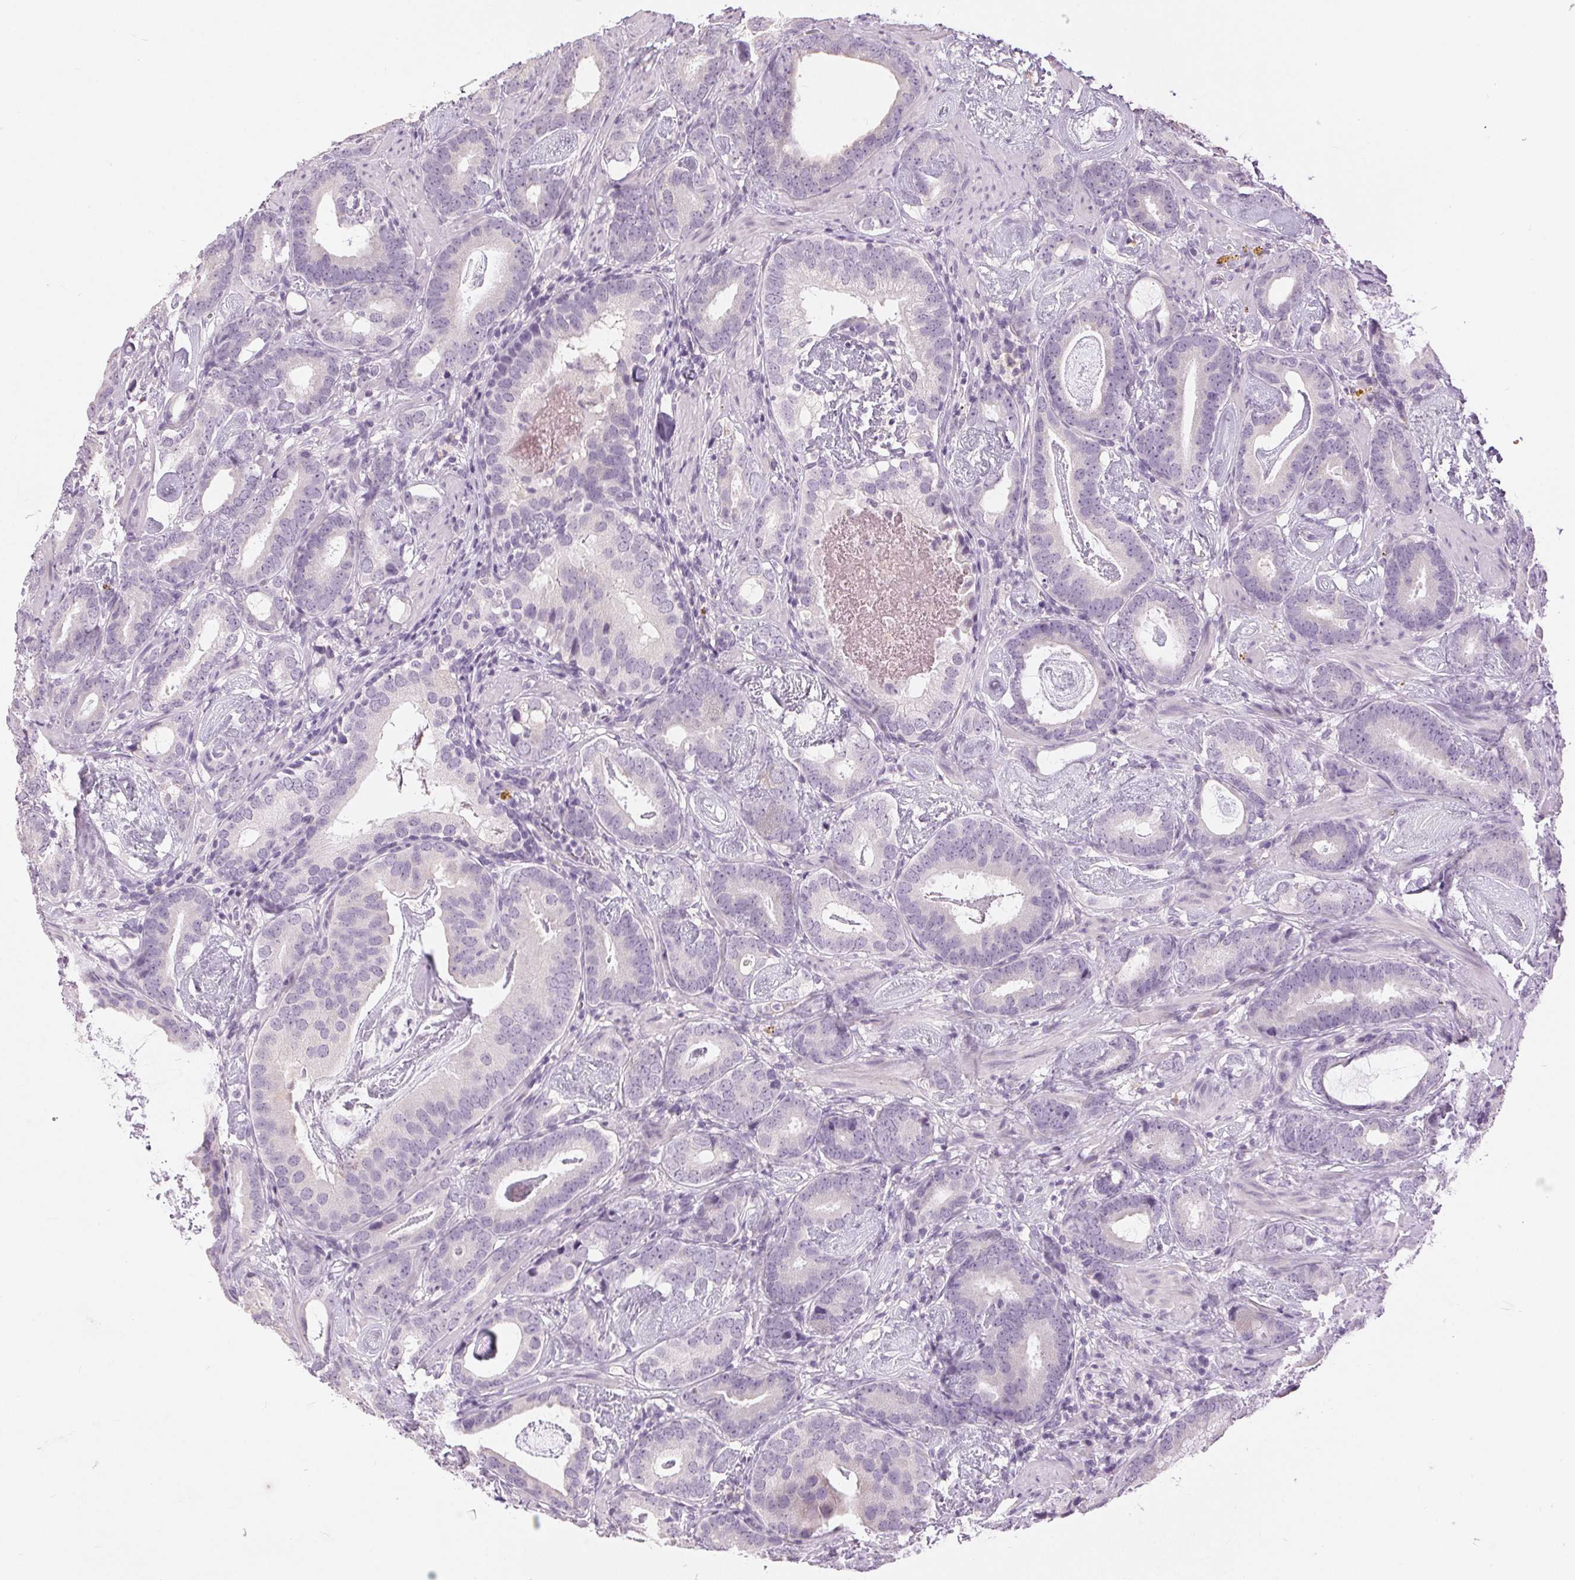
{"staining": {"intensity": "negative", "quantity": "none", "location": "none"}, "tissue": "prostate cancer", "cell_type": "Tumor cells", "image_type": "cancer", "snomed": [{"axis": "morphology", "description": "Adenocarcinoma, Low grade"}, {"axis": "topography", "description": "Prostate and seminal vesicle, NOS"}], "caption": "The immunohistochemistry photomicrograph has no significant positivity in tumor cells of prostate adenocarcinoma (low-grade) tissue.", "gene": "DSG3", "patient": {"sex": "male", "age": 71}}